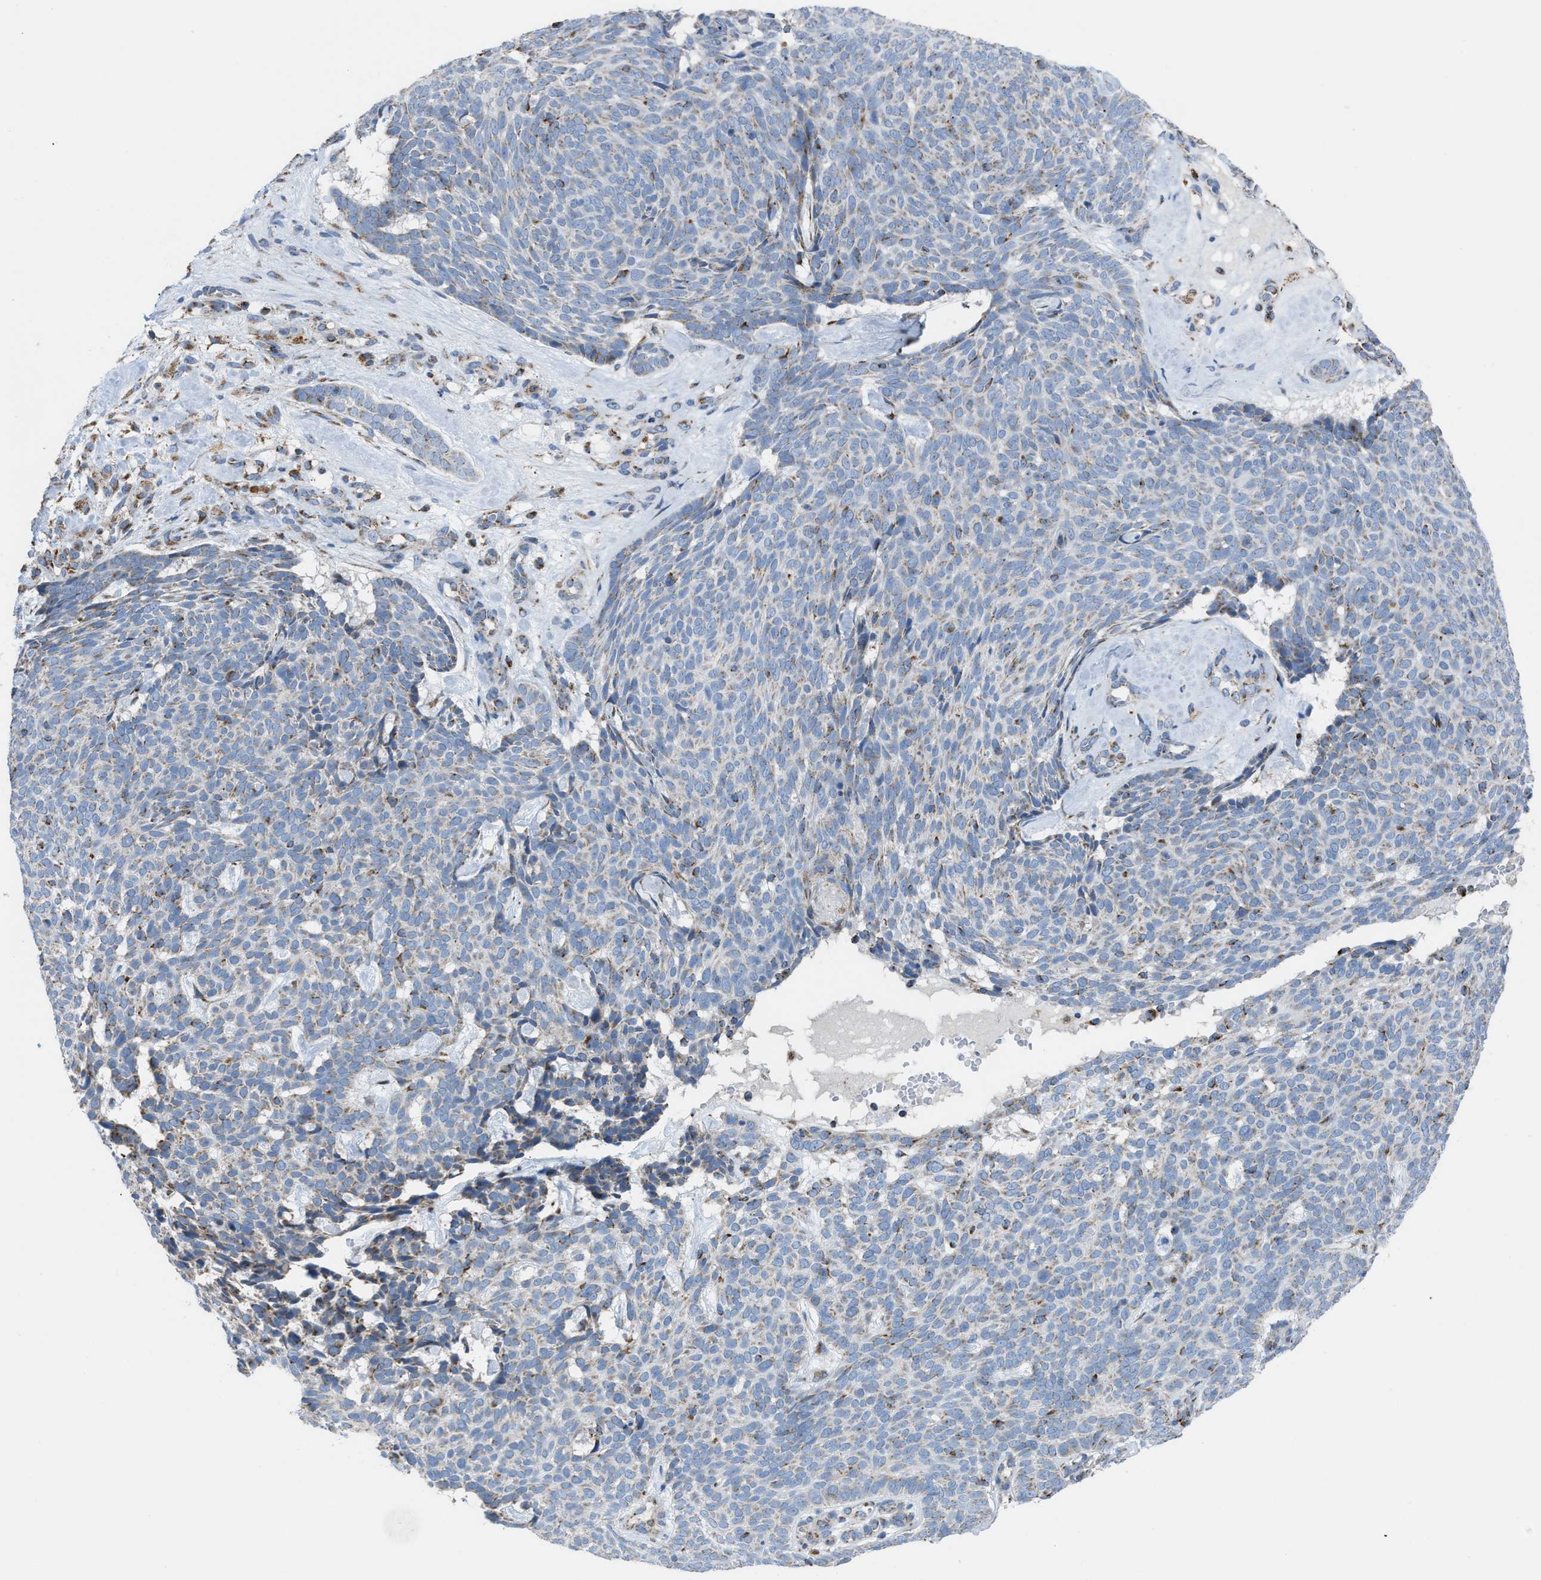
{"staining": {"intensity": "moderate", "quantity": "<25%", "location": "cytoplasmic/membranous"}, "tissue": "skin cancer", "cell_type": "Tumor cells", "image_type": "cancer", "snomed": [{"axis": "morphology", "description": "Basal cell carcinoma"}, {"axis": "topography", "description": "Skin"}], "caption": "Brown immunohistochemical staining in human basal cell carcinoma (skin) demonstrates moderate cytoplasmic/membranous positivity in approximately <25% of tumor cells.", "gene": "ETFB", "patient": {"sex": "male", "age": 61}}